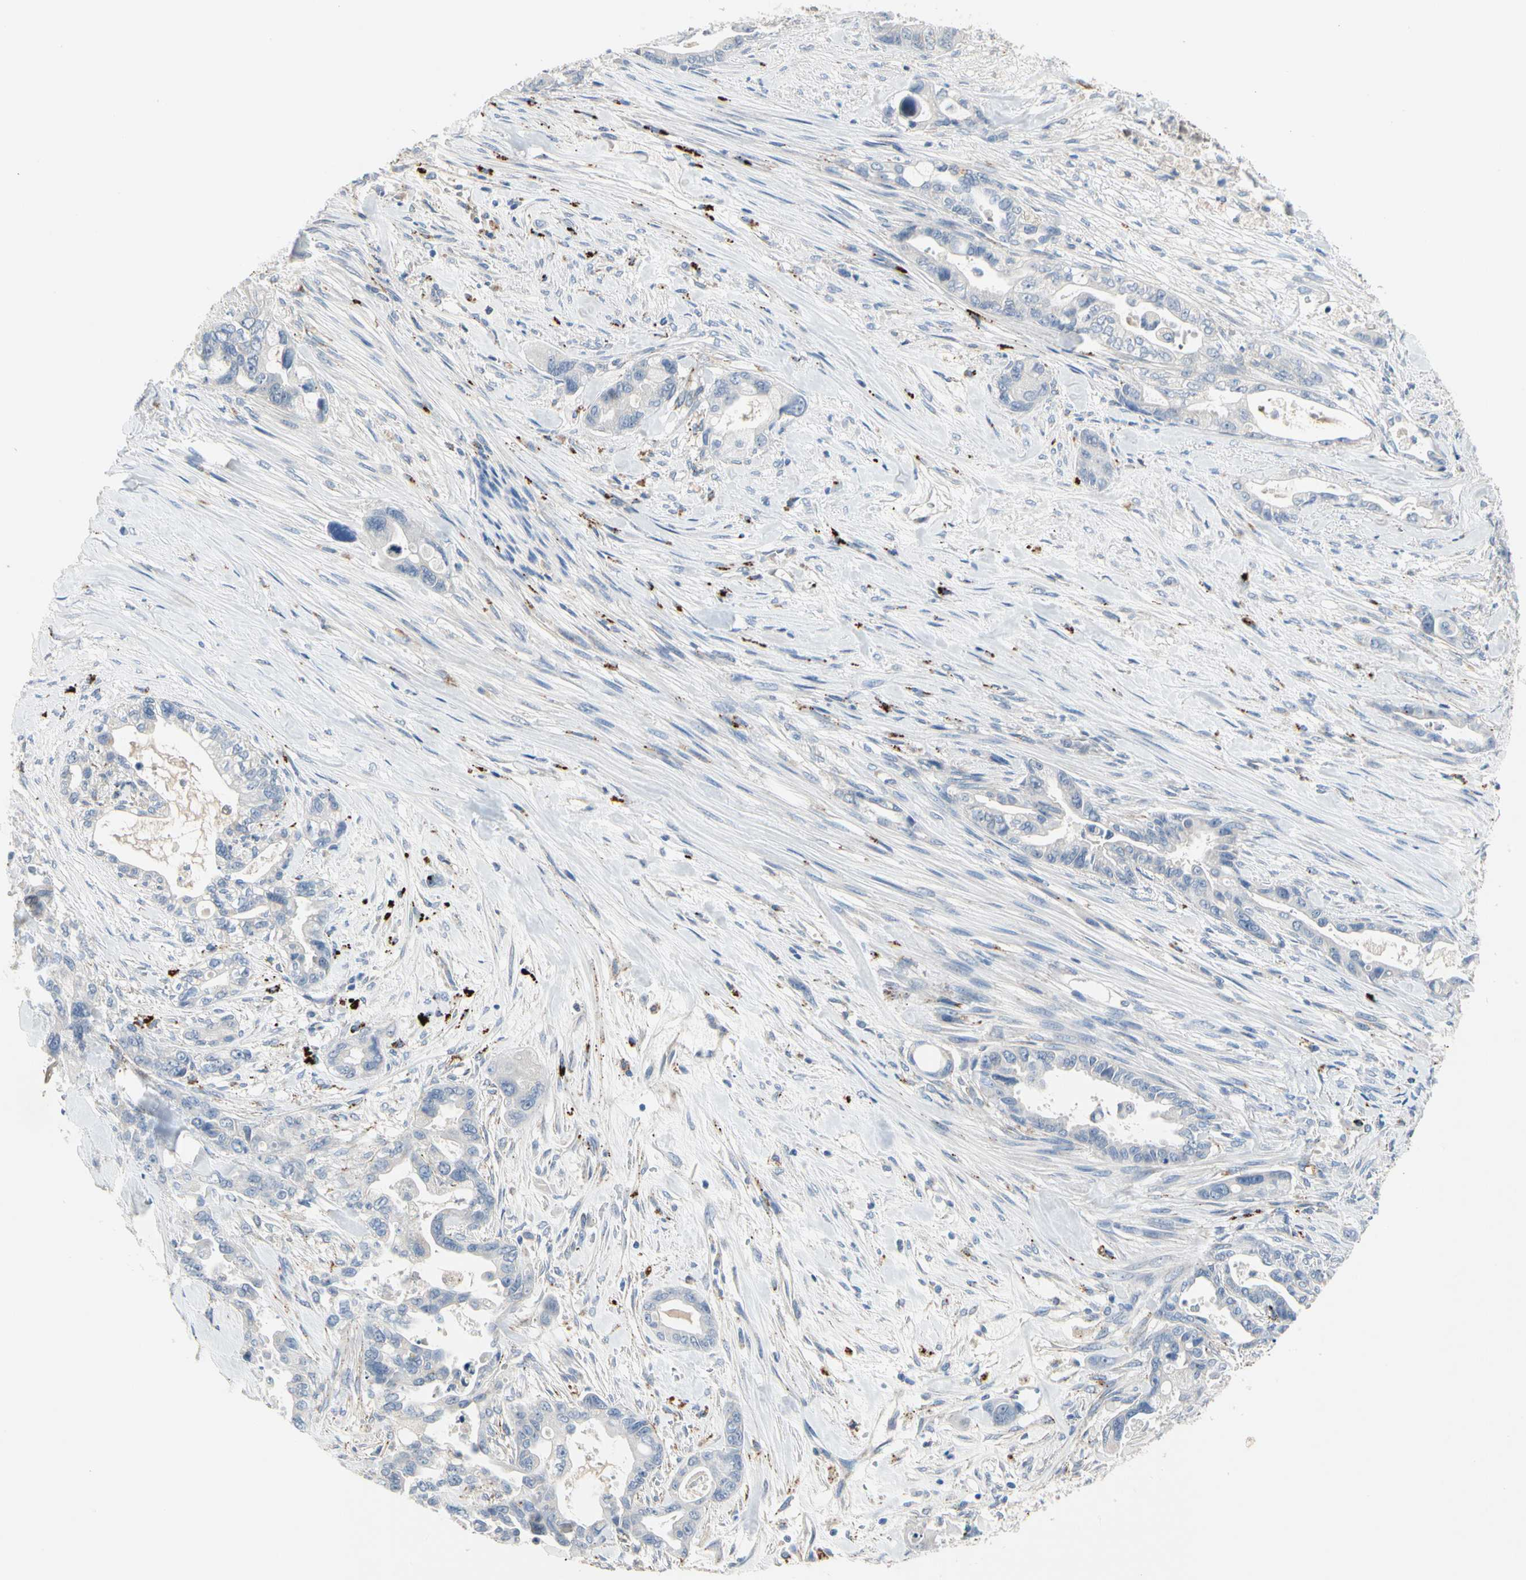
{"staining": {"intensity": "negative", "quantity": "none", "location": "none"}, "tissue": "pancreatic cancer", "cell_type": "Tumor cells", "image_type": "cancer", "snomed": [{"axis": "morphology", "description": "Adenocarcinoma, NOS"}, {"axis": "topography", "description": "Pancreas"}], "caption": "Adenocarcinoma (pancreatic) stained for a protein using immunohistochemistry displays no expression tumor cells.", "gene": "RETSAT", "patient": {"sex": "male", "age": 70}}